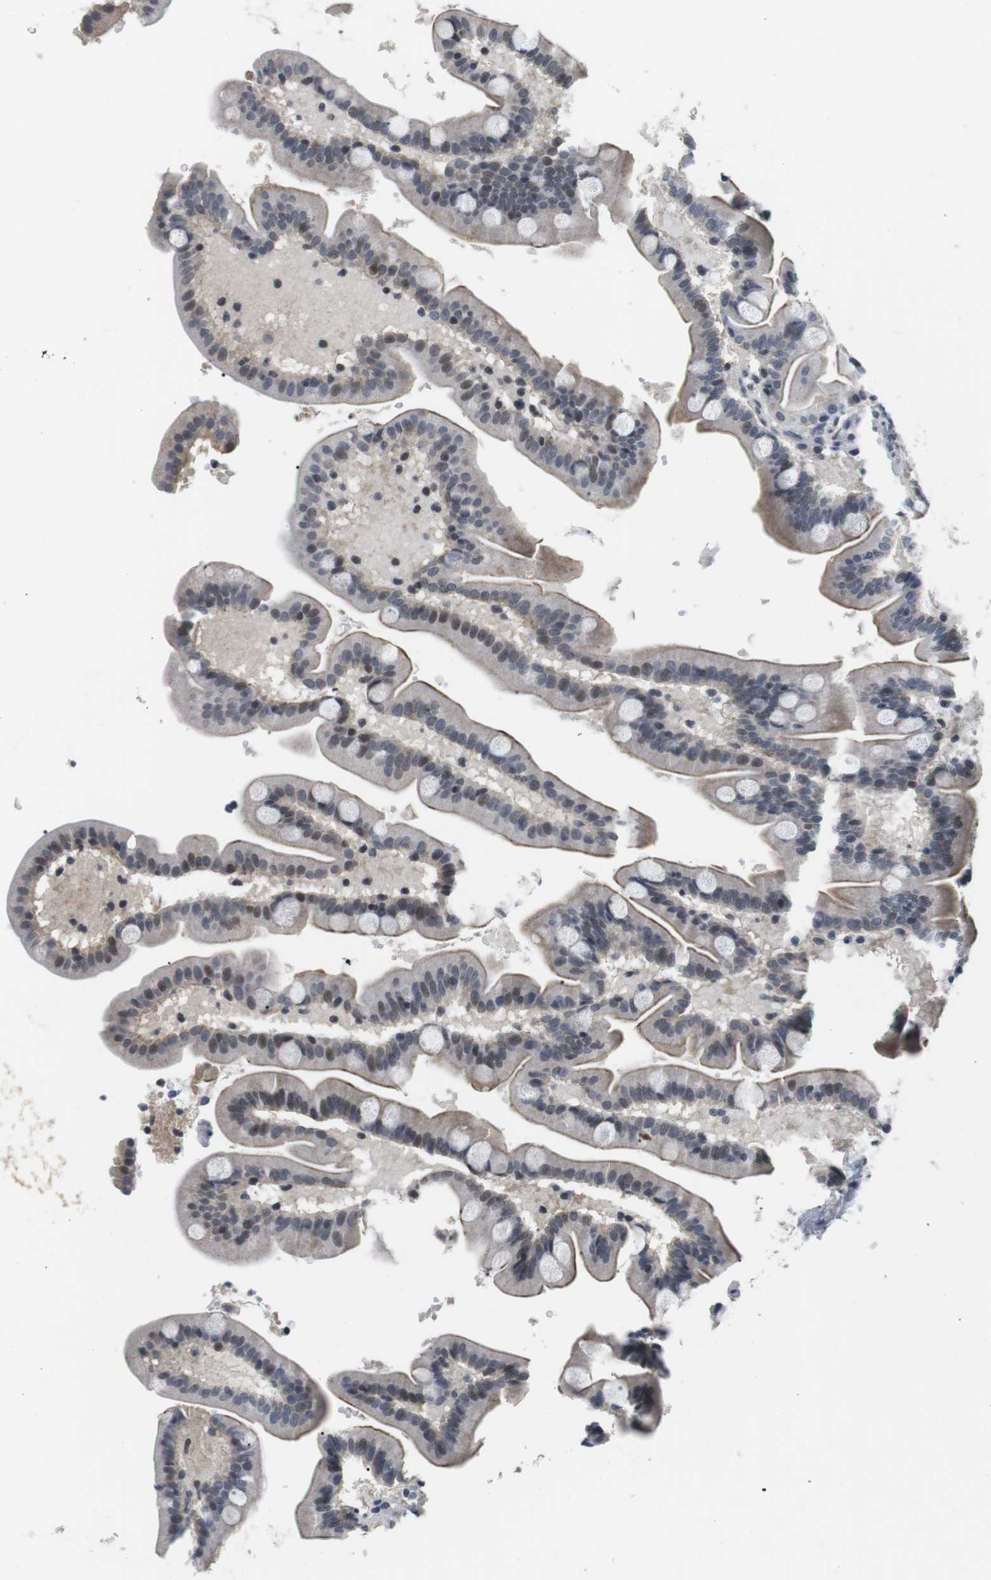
{"staining": {"intensity": "moderate", "quantity": "25%-75%", "location": "cytoplasmic/membranous"}, "tissue": "duodenum", "cell_type": "Glandular cells", "image_type": "normal", "snomed": [{"axis": "morphology", "description": "Normal tissue, NOS"}, {"axis": "topography", "description": "Duodenum"}], "caption": "Brown immunohistochemical staining in benign duodenum reveals moderate cytoplasmic/membranous positivity in about 25%-75% of glandular cells. Immunohistochemistry (ihc) stains the protein in brown and the nuclei are stained blue.", "gene": "NECTIN1", "patient": {"sex": "male", "age": 54}}